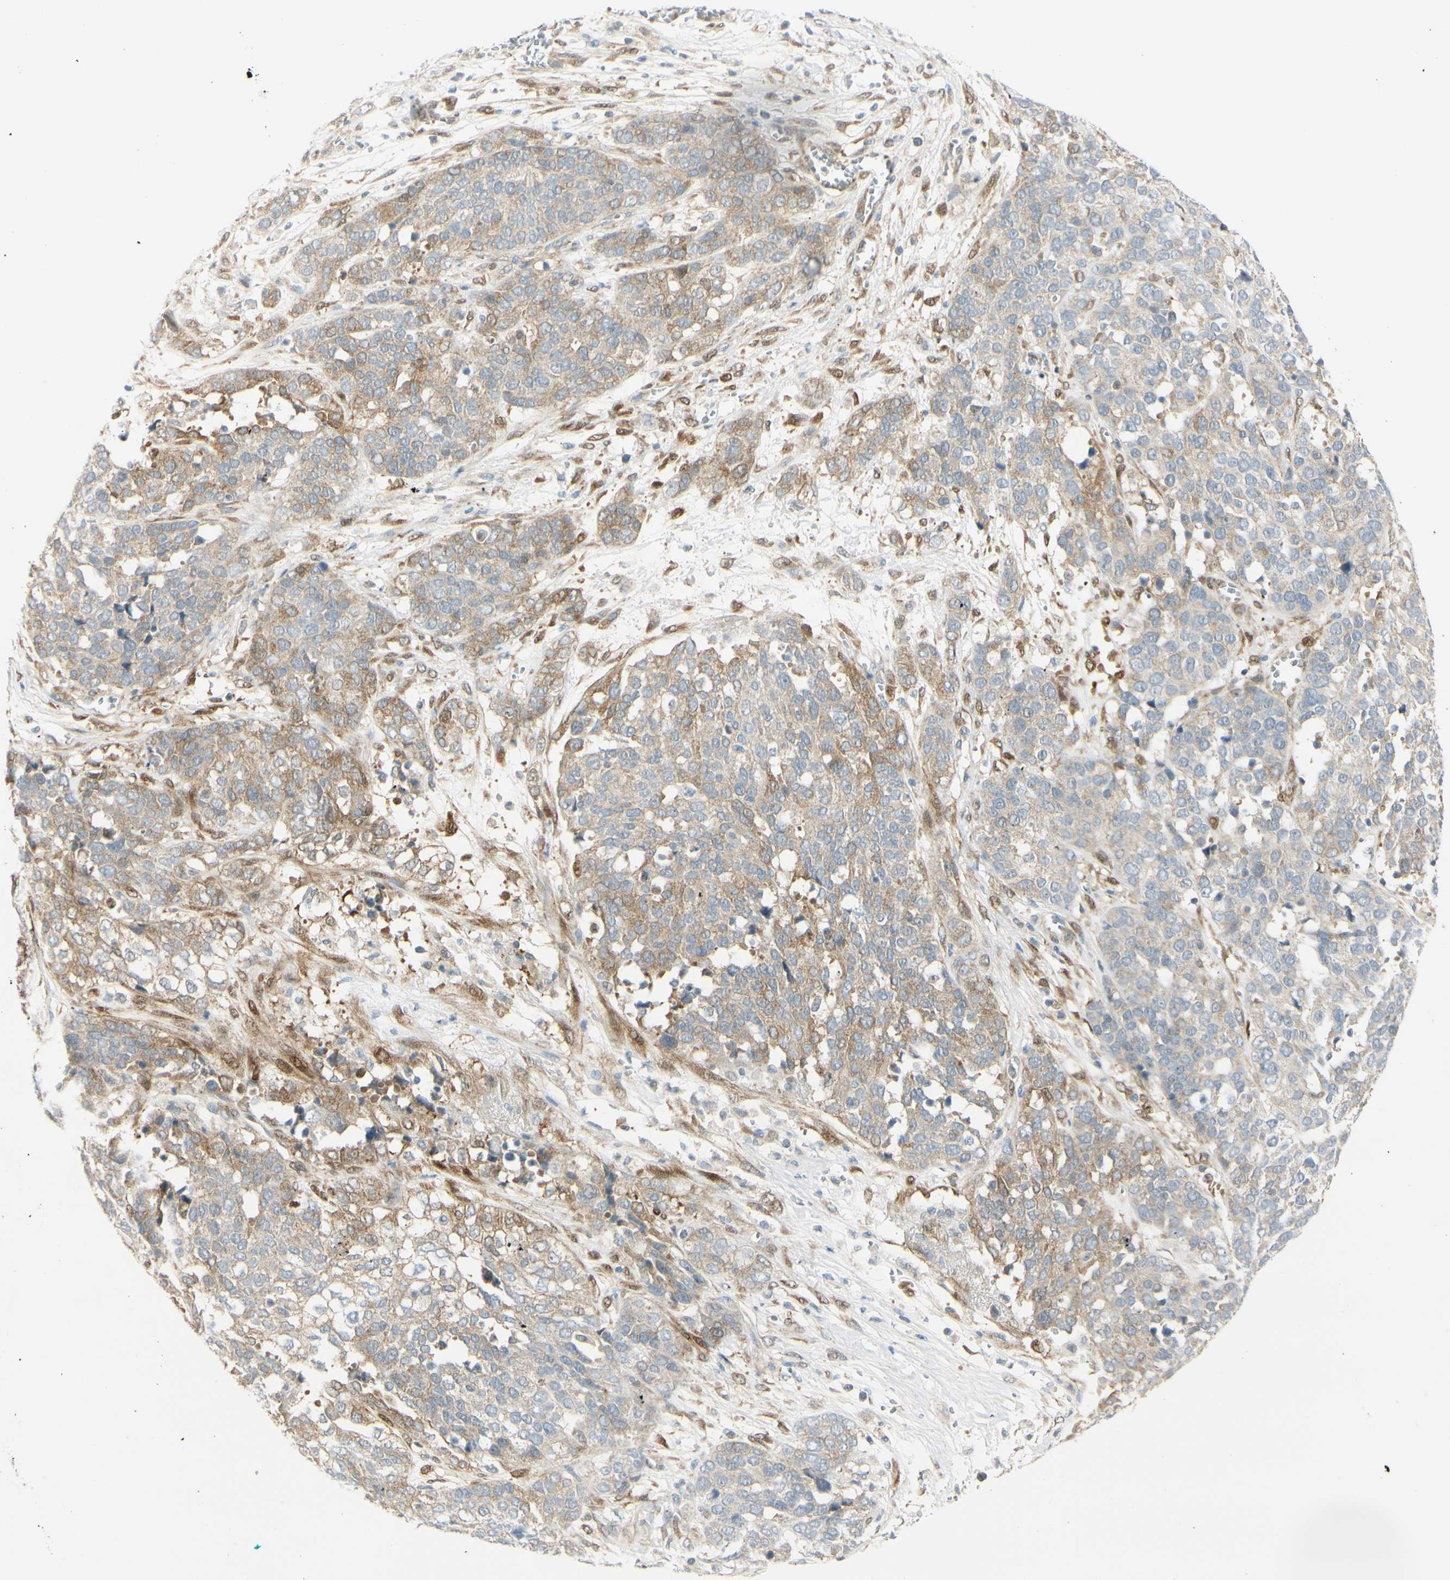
{"staining": {"intensity": "moderate", "quantity": "<25%", "location": "cytoplasmic/membranous"}, "tissue": "ovarian cancer", "cell_type": "Tumor cells", "image_type": "cancer", "snomed": [{"axis": "morphology", "description": "Cystadenocarcinoma, serous, NOS"}, {"axis": "topography", "description": "Ovary"}], "caption": "High-power microscopy captured an immunohistochemistry (IHC) histopathology image of ovarian serous cystadenocarcinoma, revealing moderate cytoplasmic/membranous positivity in about <25% of tumor cells.", "gene": "FHL2", "patient": {"sex": "female", "age": 44}}